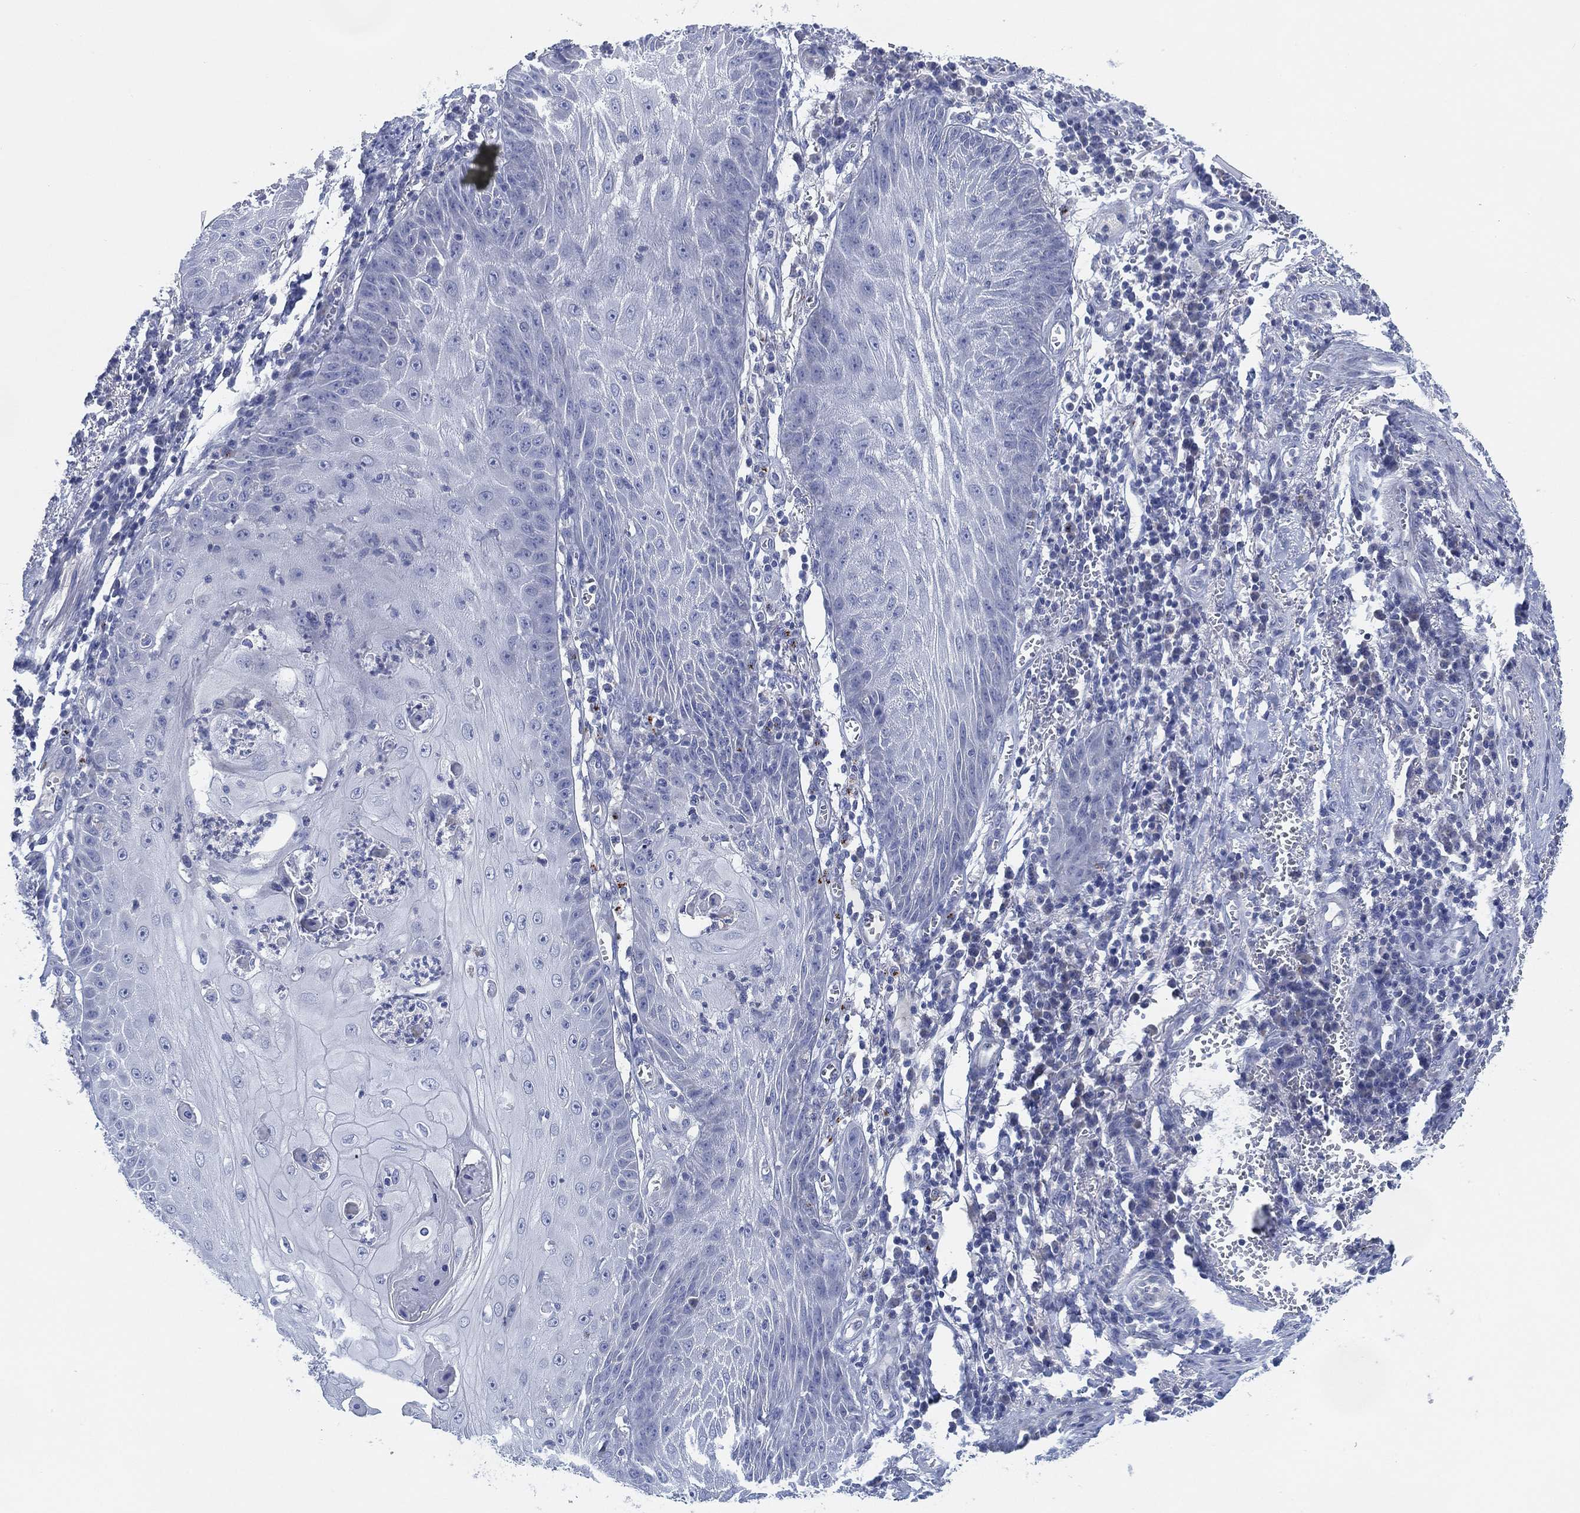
{"staining": {"intensity": "negative", "quantity": "none", "location": "none"}, "tissue": "skin cancer", "cell_type": "Tumor cells", "image_type": "cancer", "snomed": [{"axis": "morphology", "description": "Squamous cell carcinoma, NOS"}, {"axis": "topography", "description": "Skin"}], "caption": "An image of human skin cancer (squamous cell carcinoma) is negative for staining in tumor cells.", "gene": "ADAD2", "patient": {"sex": "male", "age": 70}}